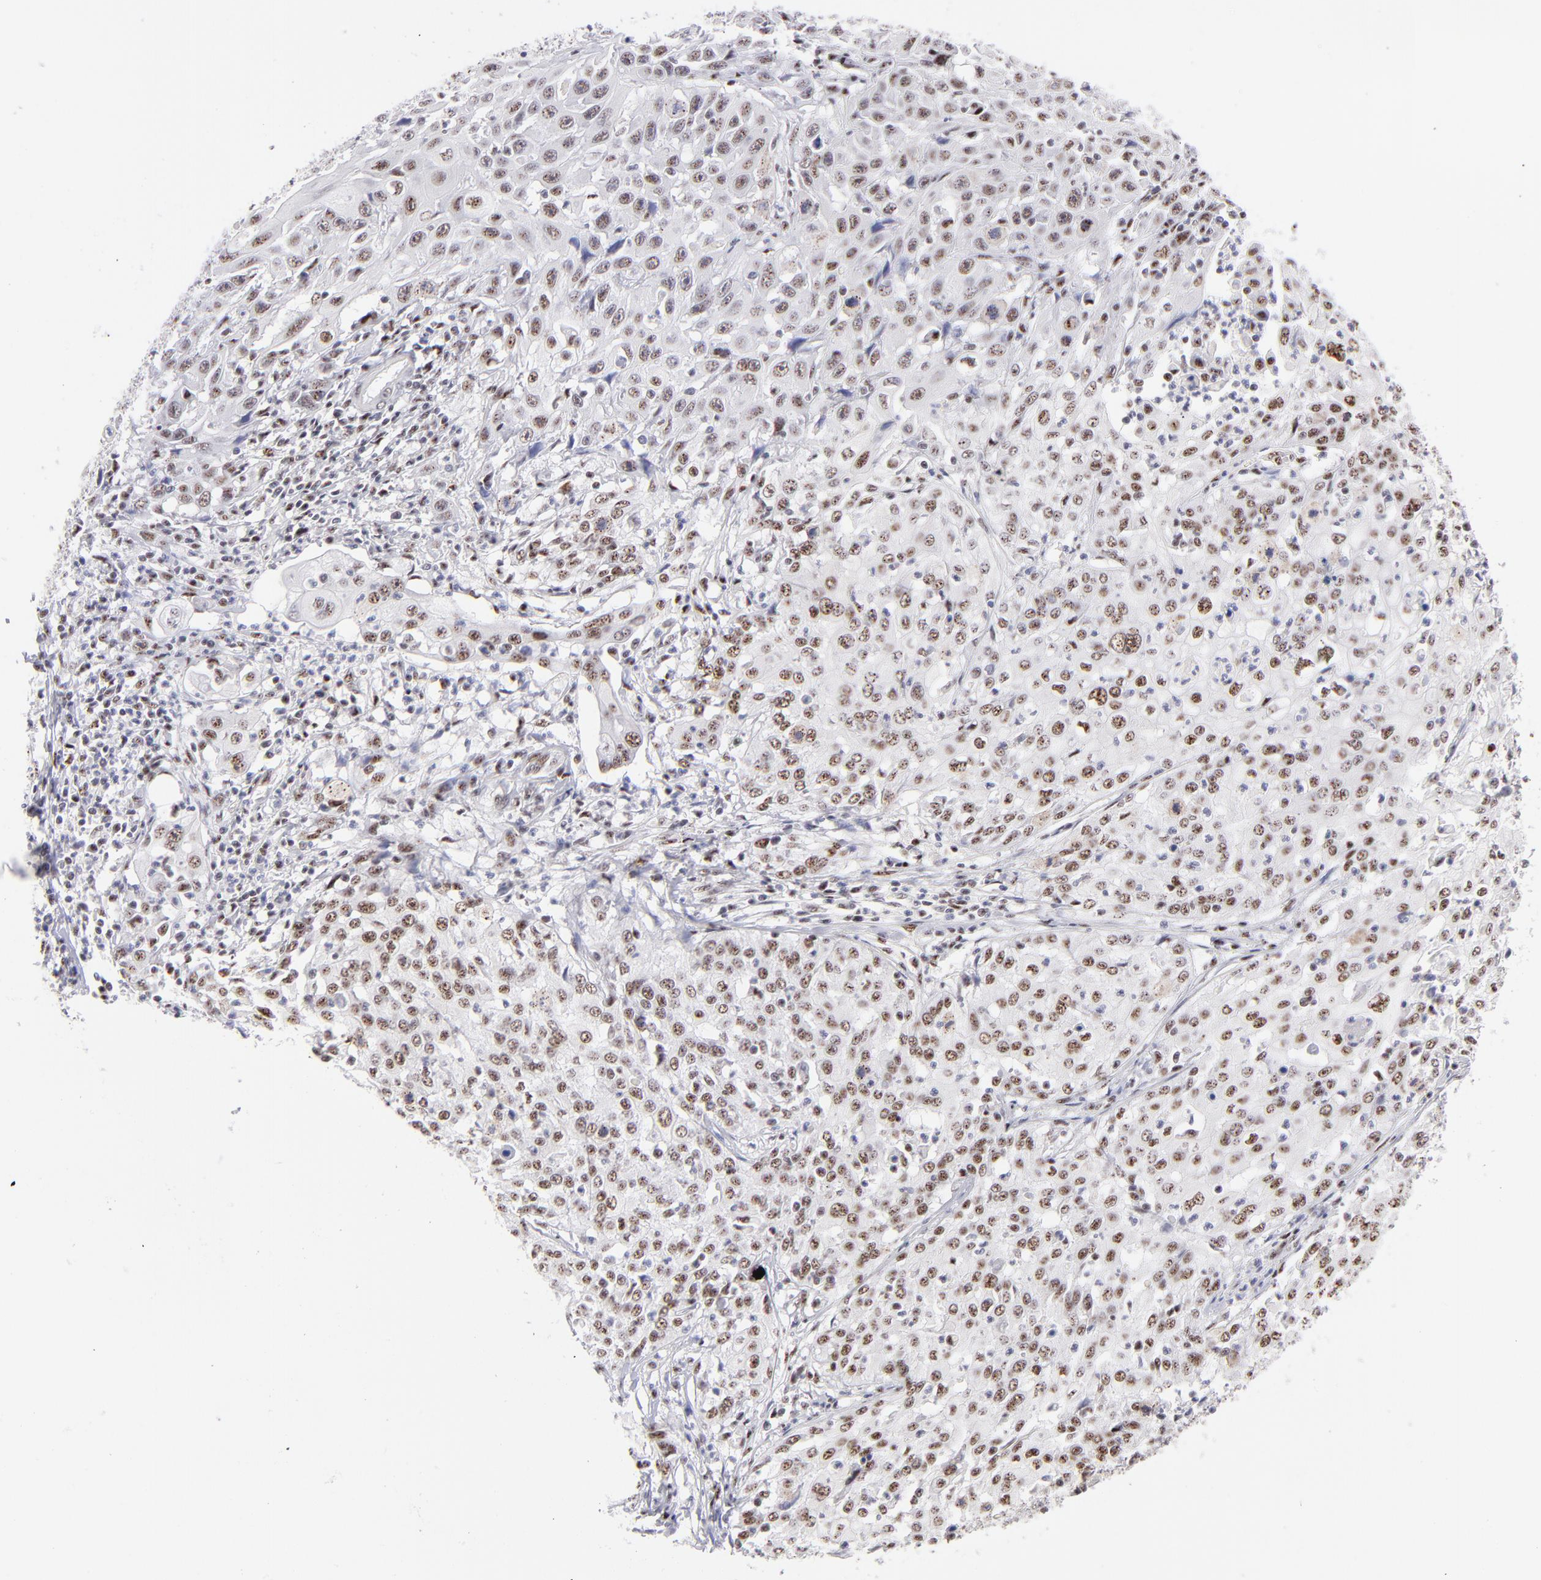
{"staining": {"intensity": "moderate", "quantity": ">75%", "location": "nuclear"}, "tissue": "cervical cancer", "cell_type": "Tumor cells", "image_type": "cancer", "snomed": [{"axis": "morphology", "description": "Squamous cell carcinoma, NOS"}, {"axis": "topography", "description": "Cervix"}], "caption": "Immunohistochemical staining of cervical cancer (squamous cell carcinoma) reveals moderate nuclear protein positivity in approximately >75% of tumor cells.", "gene": "CDC25C", "patient": {"sex": "female", "age": 39}}